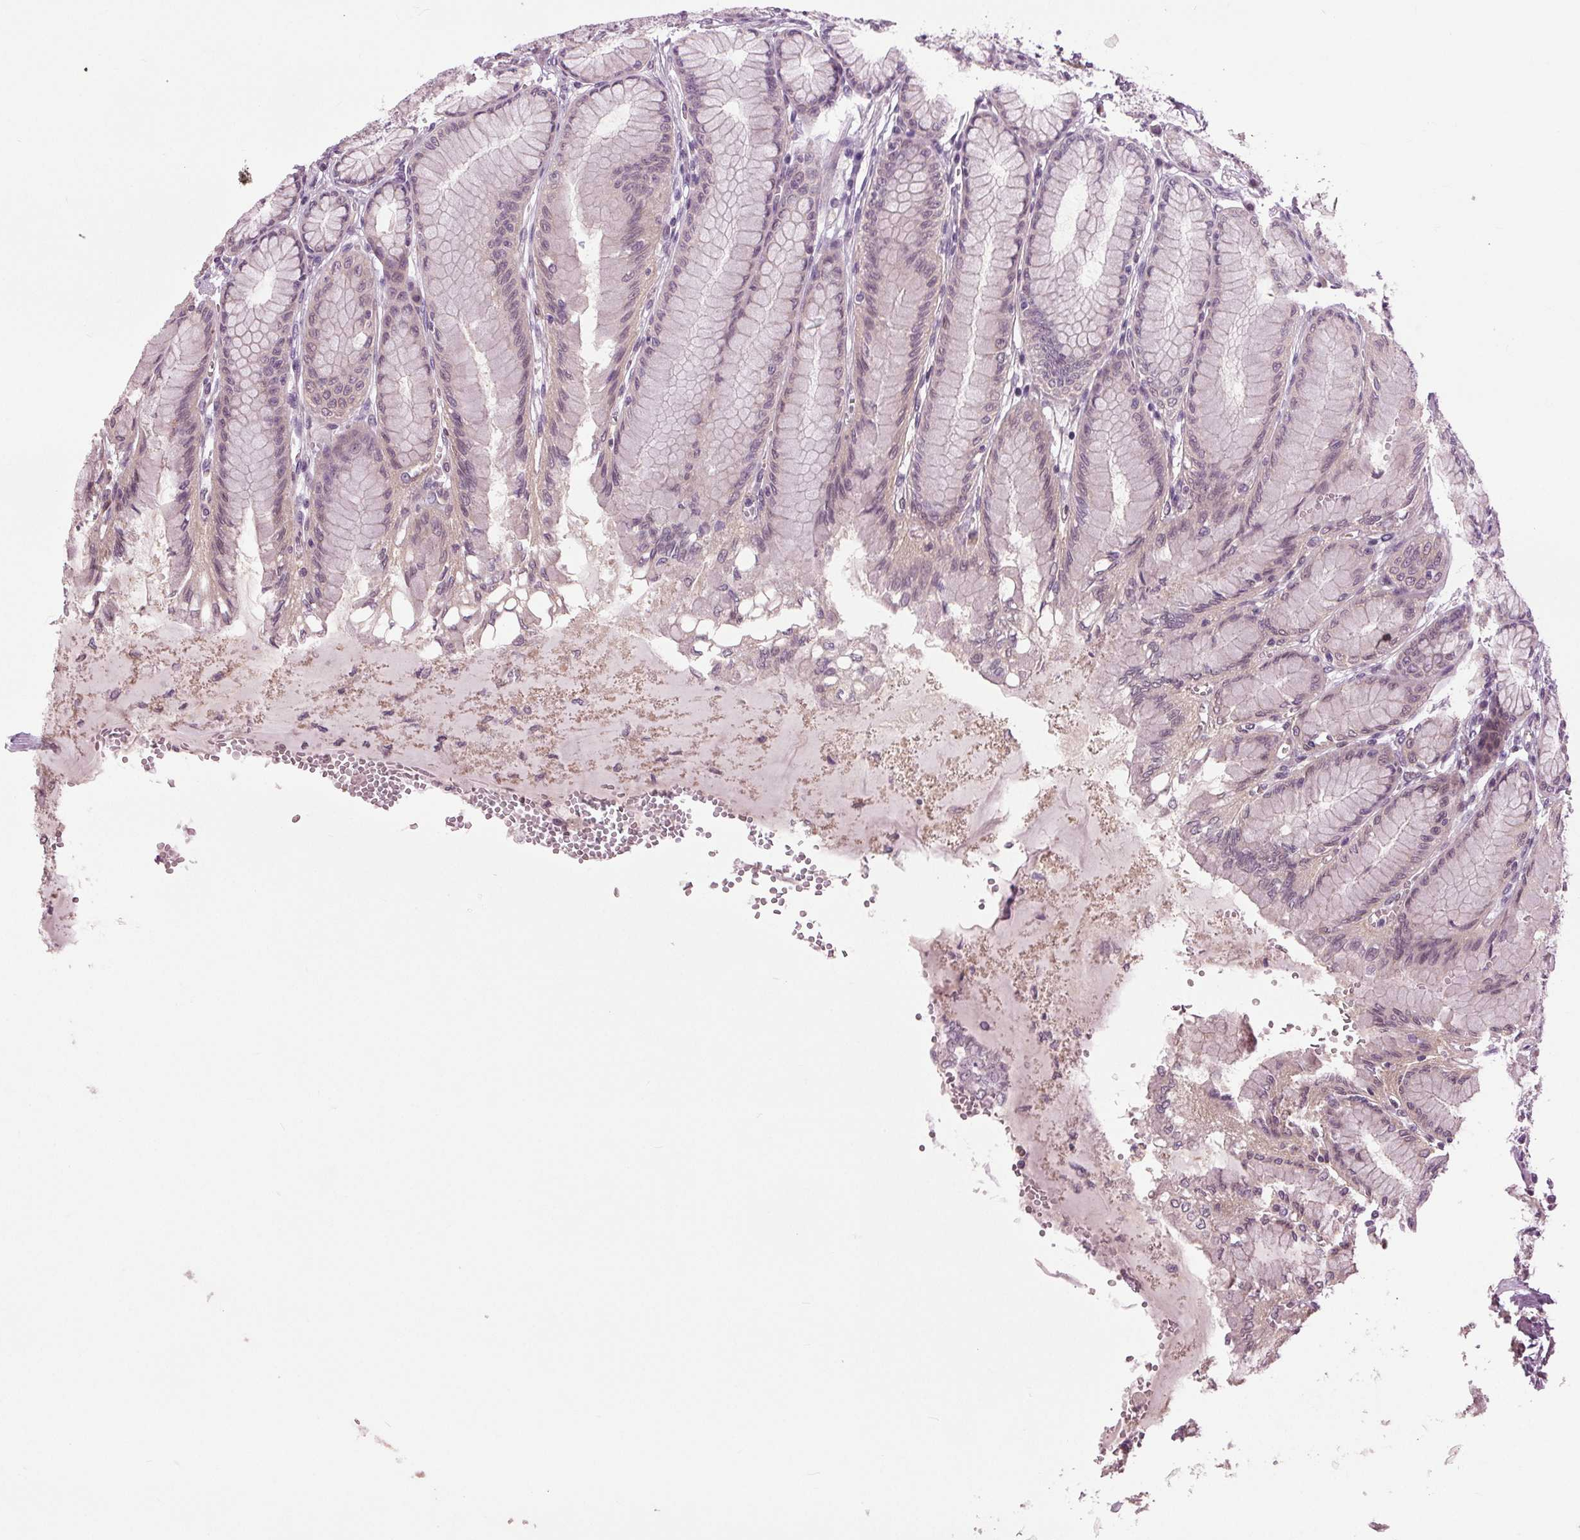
{"staining": {"intensity": "negative", "quantity": "none", "location": "none"}, "tissue": "stomach", "cell_type": "Glandular cells", "image_type": "normal", "snomed": [{"axis": "morphology", "description": "Normal tissue, NOS"}, {"axis": "topography", "description": "Stomach"}, {"axis": "topography", "description": "Stomach, lower"}], "caption": "Micrograph shows no protein staining in glandular cells of benign stomach.", "gene": "BSDC1", "patient": {"sex": "male", "age": 76}}